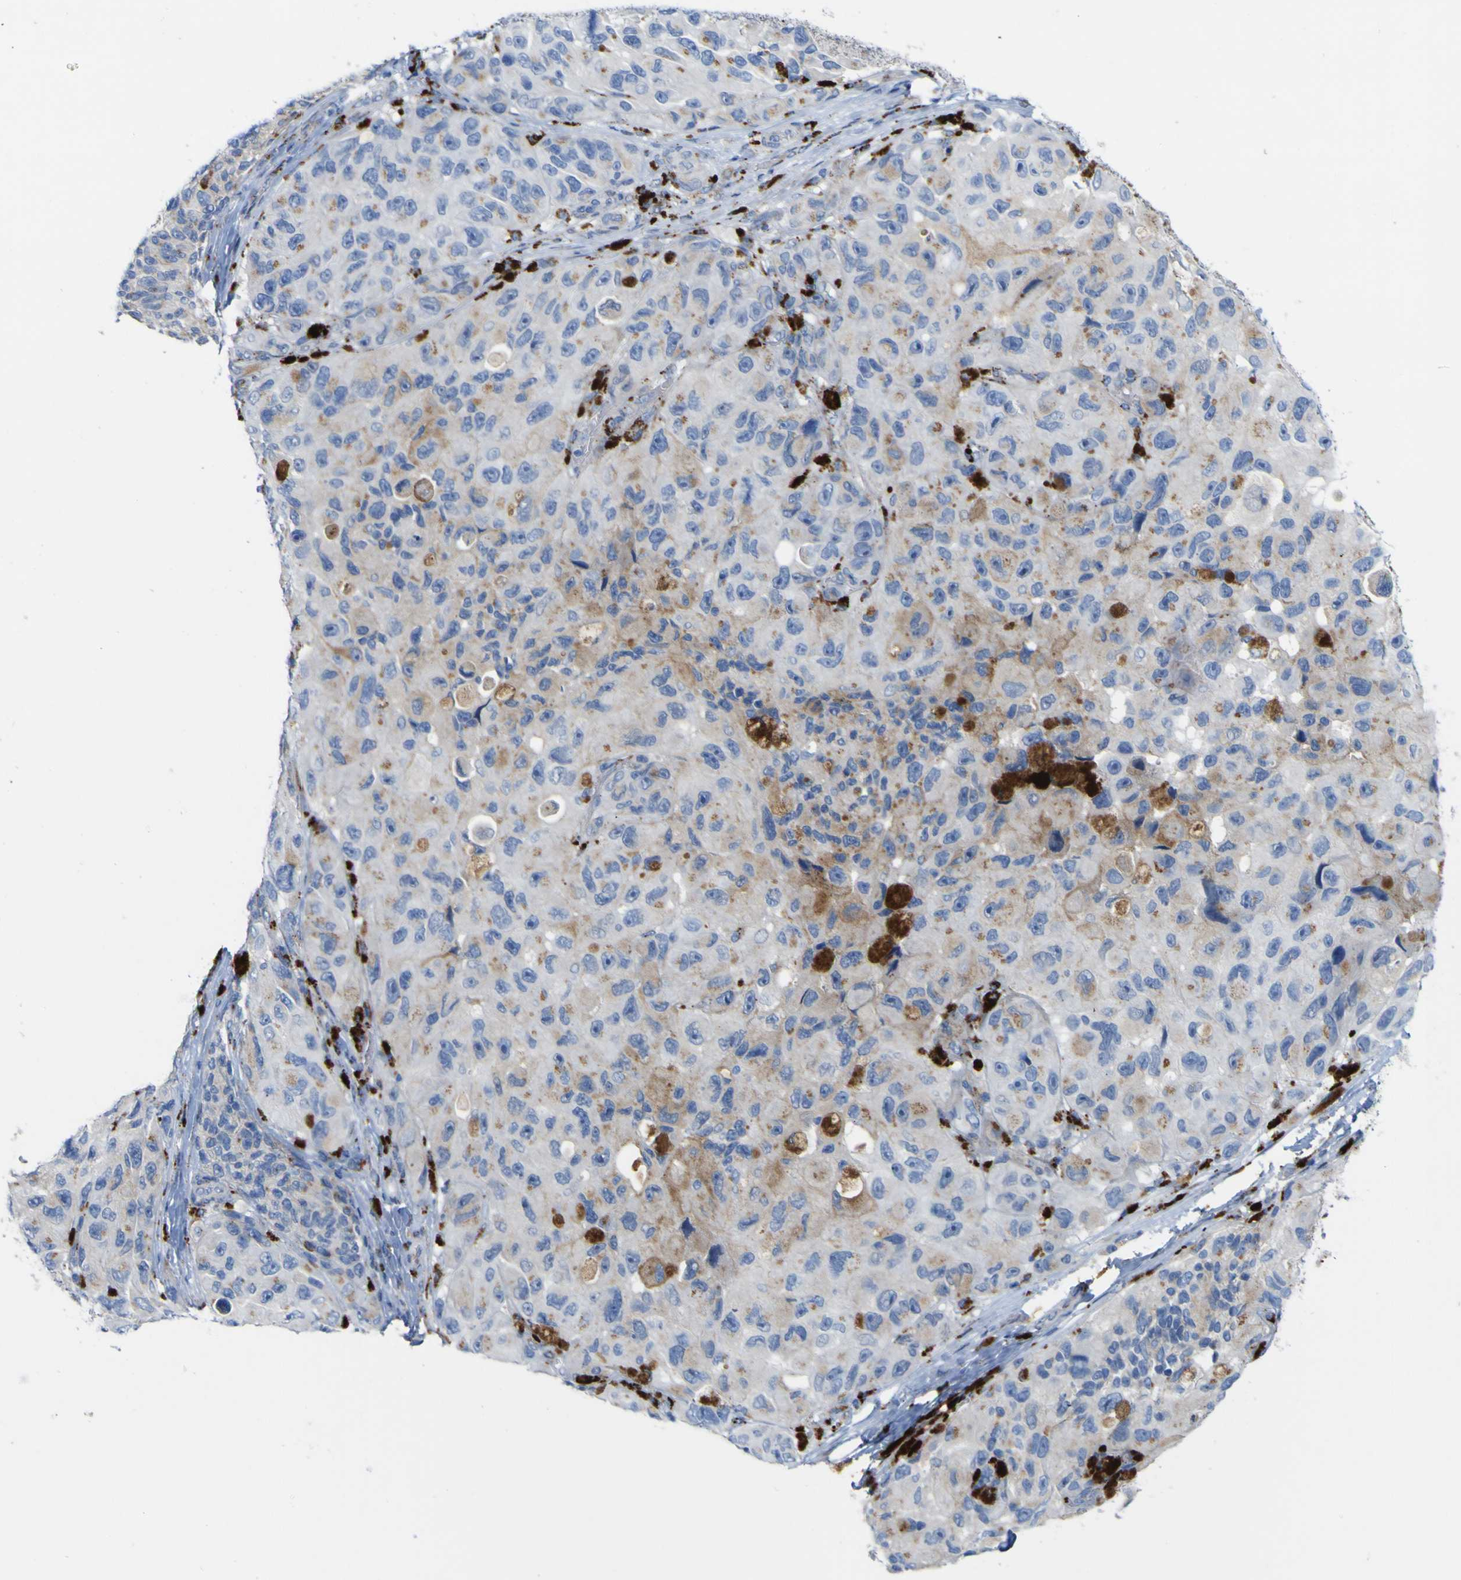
{"staining": {"intensity": "moderate", "quantity": "25%-75%", "location": "cytoplasmic/membranous"}, "tissue": "melanoma", "cell_type": "Tumor cells", "image_type": "cancer", "snomed": [{"axis": "morphology", "description": "Malignant melanoma, NOS"}, {"axis": "topography", "description": "Skin"}], "caption": "Melanoma tissue shows moderate cytoplasmic/membranous positivity in approximately 25%-75% of tumor cells, visualized by immunohistochemistry. The staining was performed using DAB to visualize the protein expression in brown, while the nuclei were stained in blue with hematoxylin (Magnification: 20x).", "gene": "PTPRF", "patient": {"sex": "female", "age": 73}}